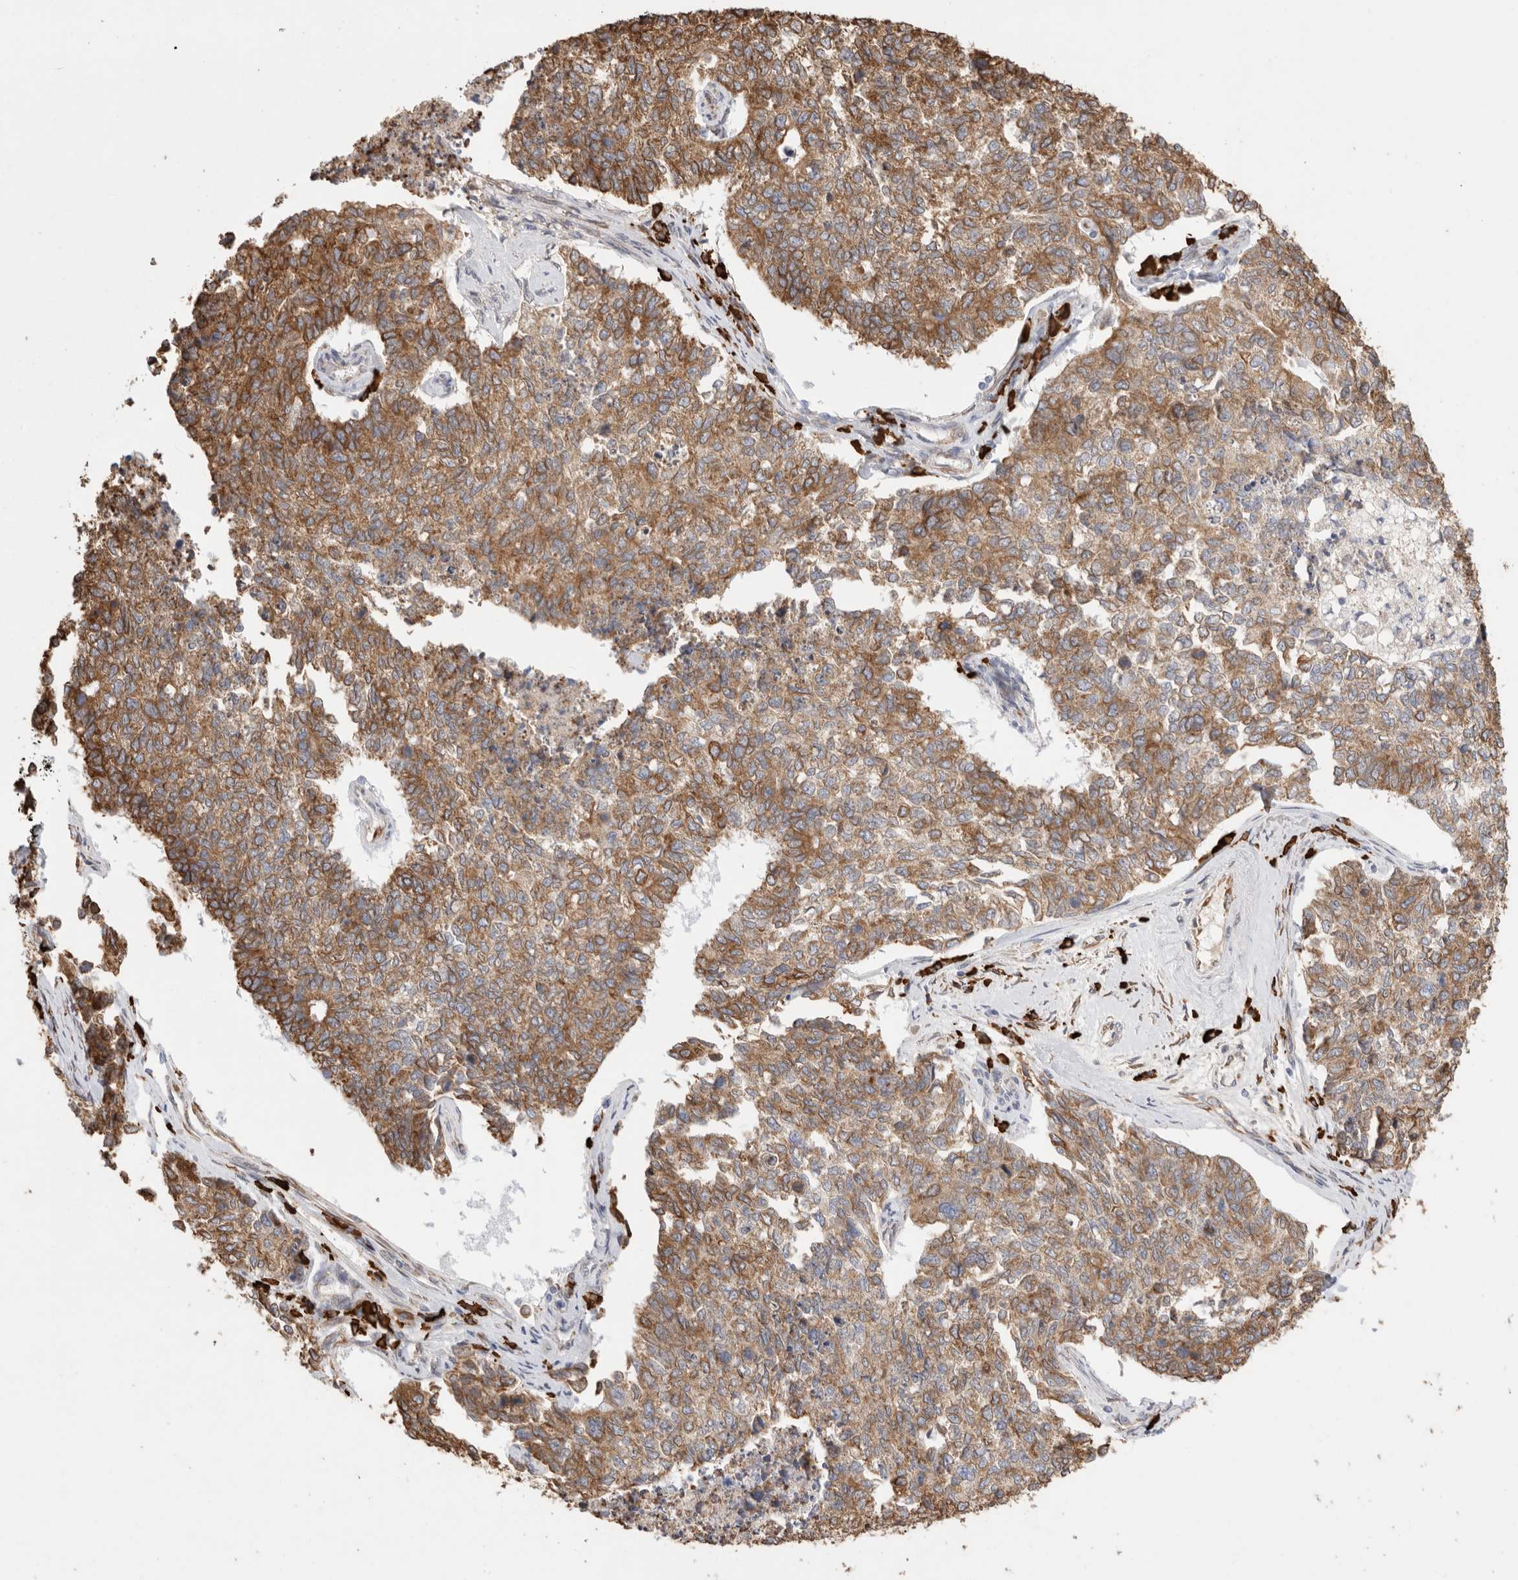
{"staining": {"intensity": "moderate", "quantity": ">75%", "location": "cytoplasmic/membranous"}, "tissue": "cervical cancer", "cell_type": "Tumor cells", "image_type": "cancer", "snomed": [{"axis": "morphology", "description": "Squamous cell carcinoma, NOS"}, {"axis": "topography", "description": "Cervix"}], "caption": "Immunohistochemistry (DAB (3,3'-diaminobenzidine)) staining of cervical squamous cell carcinoma exhibits moderate cytoplasmic/membranous protein positivity in approximately >75% of tumor cells.", "gene": "BLOC1S5", "patient": {"sex": "female", "age": 63}}